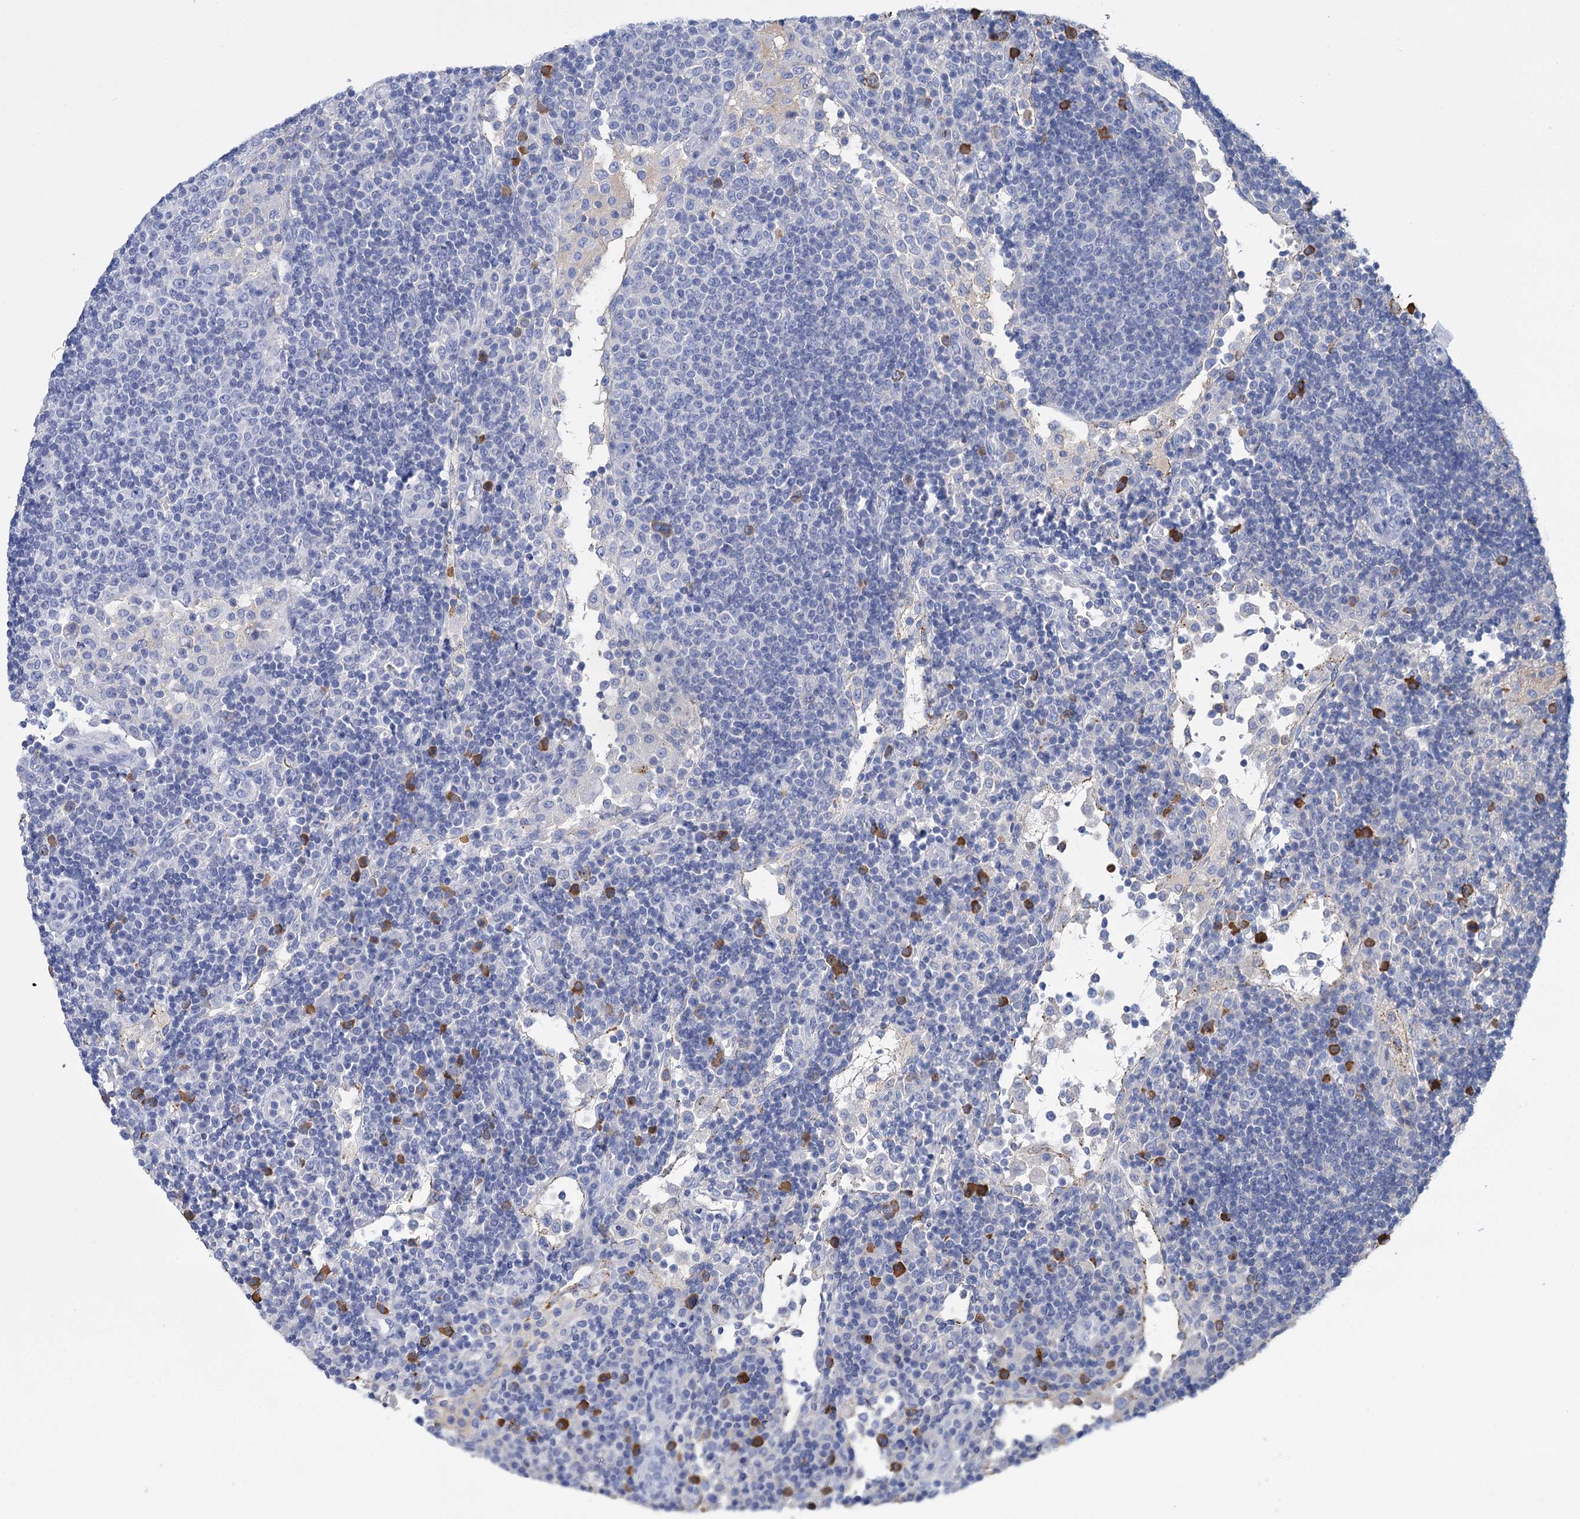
{"staining": {"intensity": "negative", "quantity": "none", "location": "none"}, "tissue": "lymph node", "cell_type": "Germinal center cells", "image_type": "normal", "snomed": [{"axis": "morphology", "description": "Normal tissue, NOS"}, {"axis": "topography", "description": "Lymph node"}], "caption": "The micrograph displays no significant positivity in germinal center cells of lymph node. (DAB IHC, high magnification).", "gene": "FBXW12", "patient": {"sex": "female", "age": 53}}